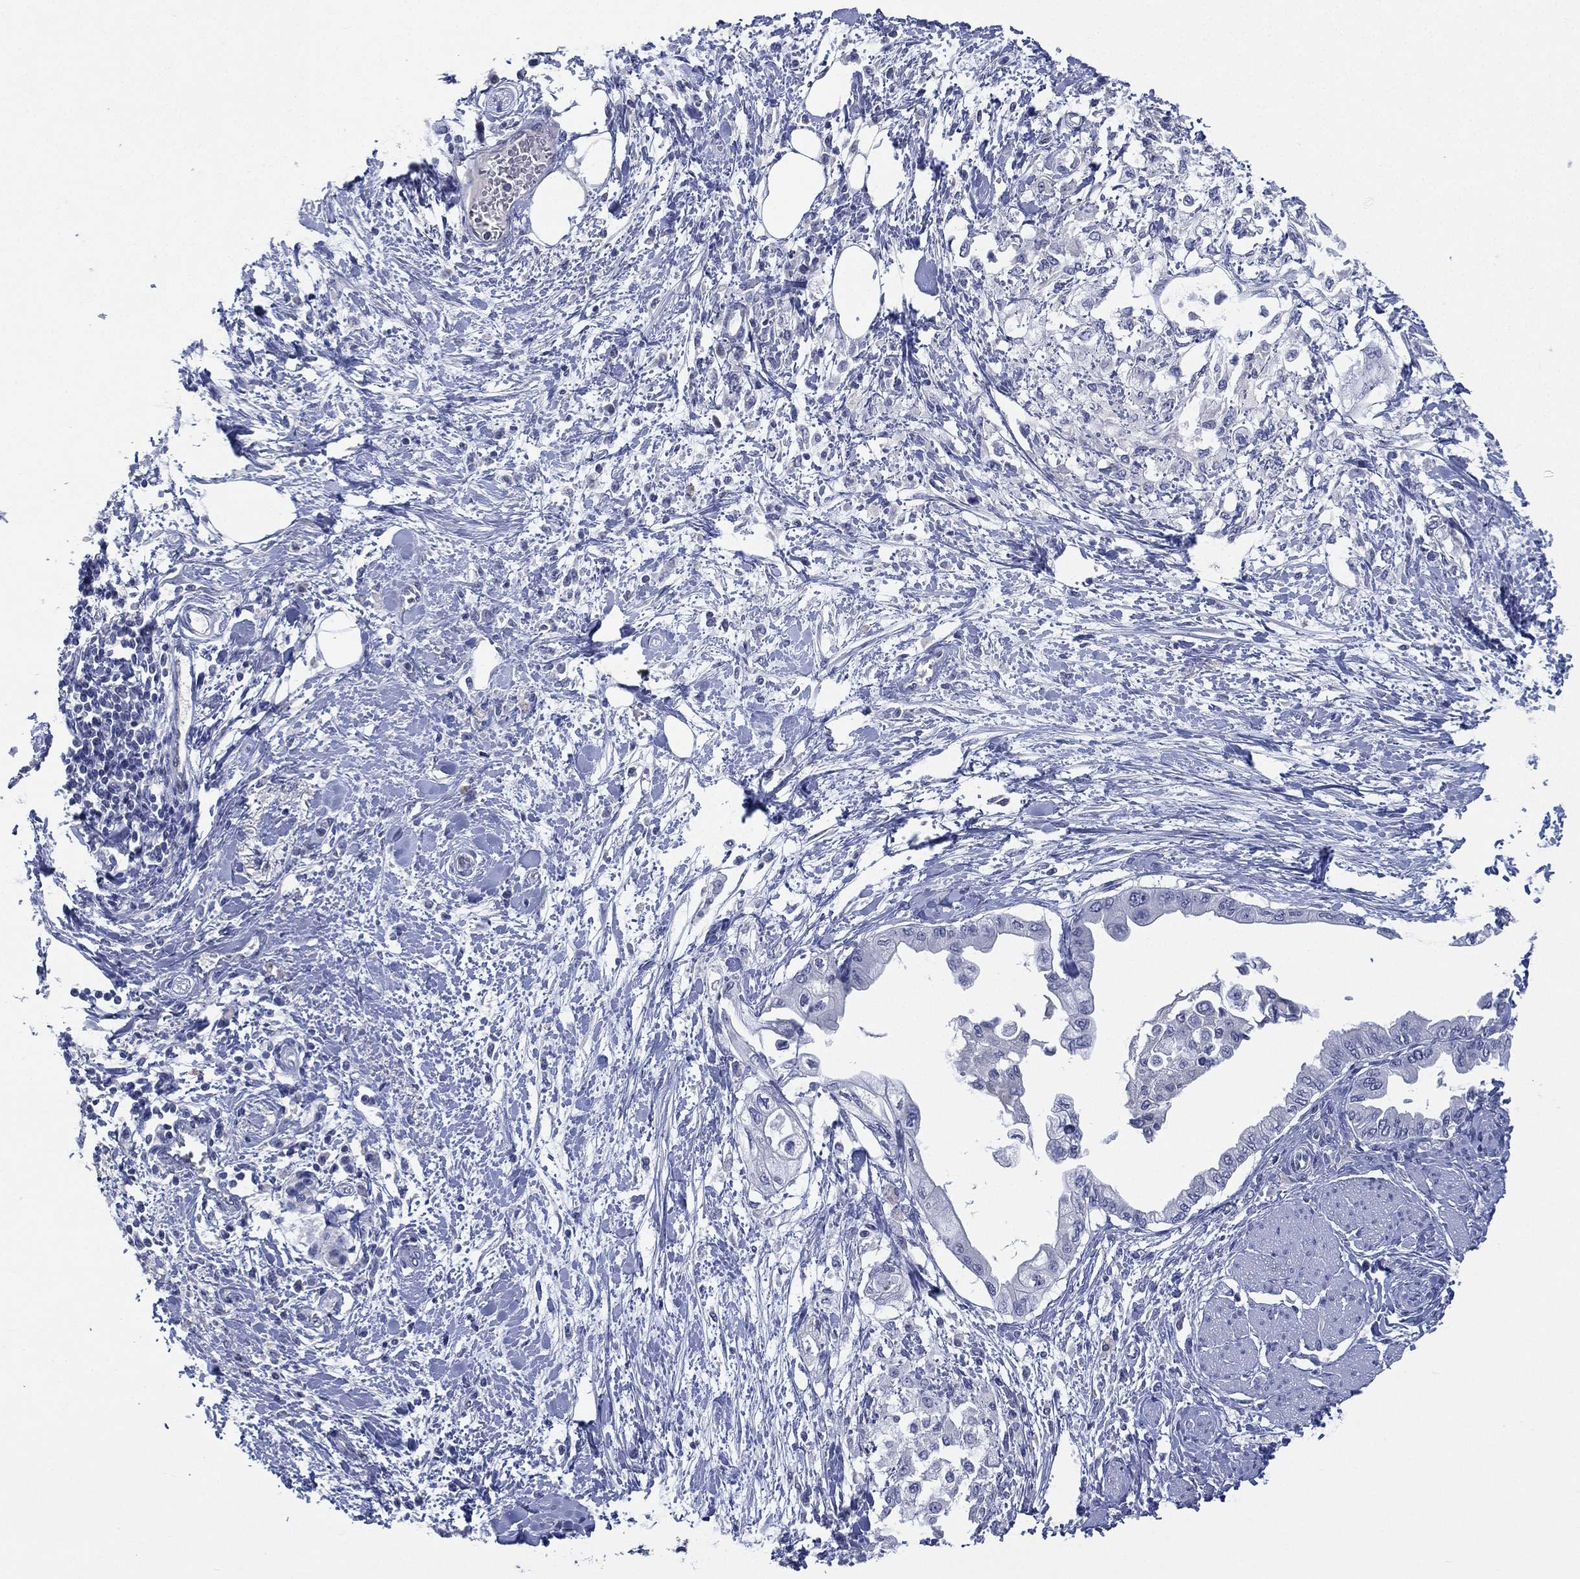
{"staining": {"intensity": "negative", "quantity": "none", "location": "none"}, "tissue": "pancreatic cancer", "cell_type": "Tumor cells", "image_type": "cancer", "snomed": [{"axis": "morphology", "description": "Normal tissue, NOS"}, {"axis": "morphology", "description": "Adenocarcinoma, NOS"}, {"axis": "topography", "description": "Pancreas"}, {"axis": "topography", "description": "Duodenum"}], "caption": "Immunohistochemistry photomicrograph of human pancreatic adenocarcinoma stained for a protein (brown), which displays no expression in tumor cells.", "gene": "KRT35", "patient": {"sex": "female", "age": 60}}